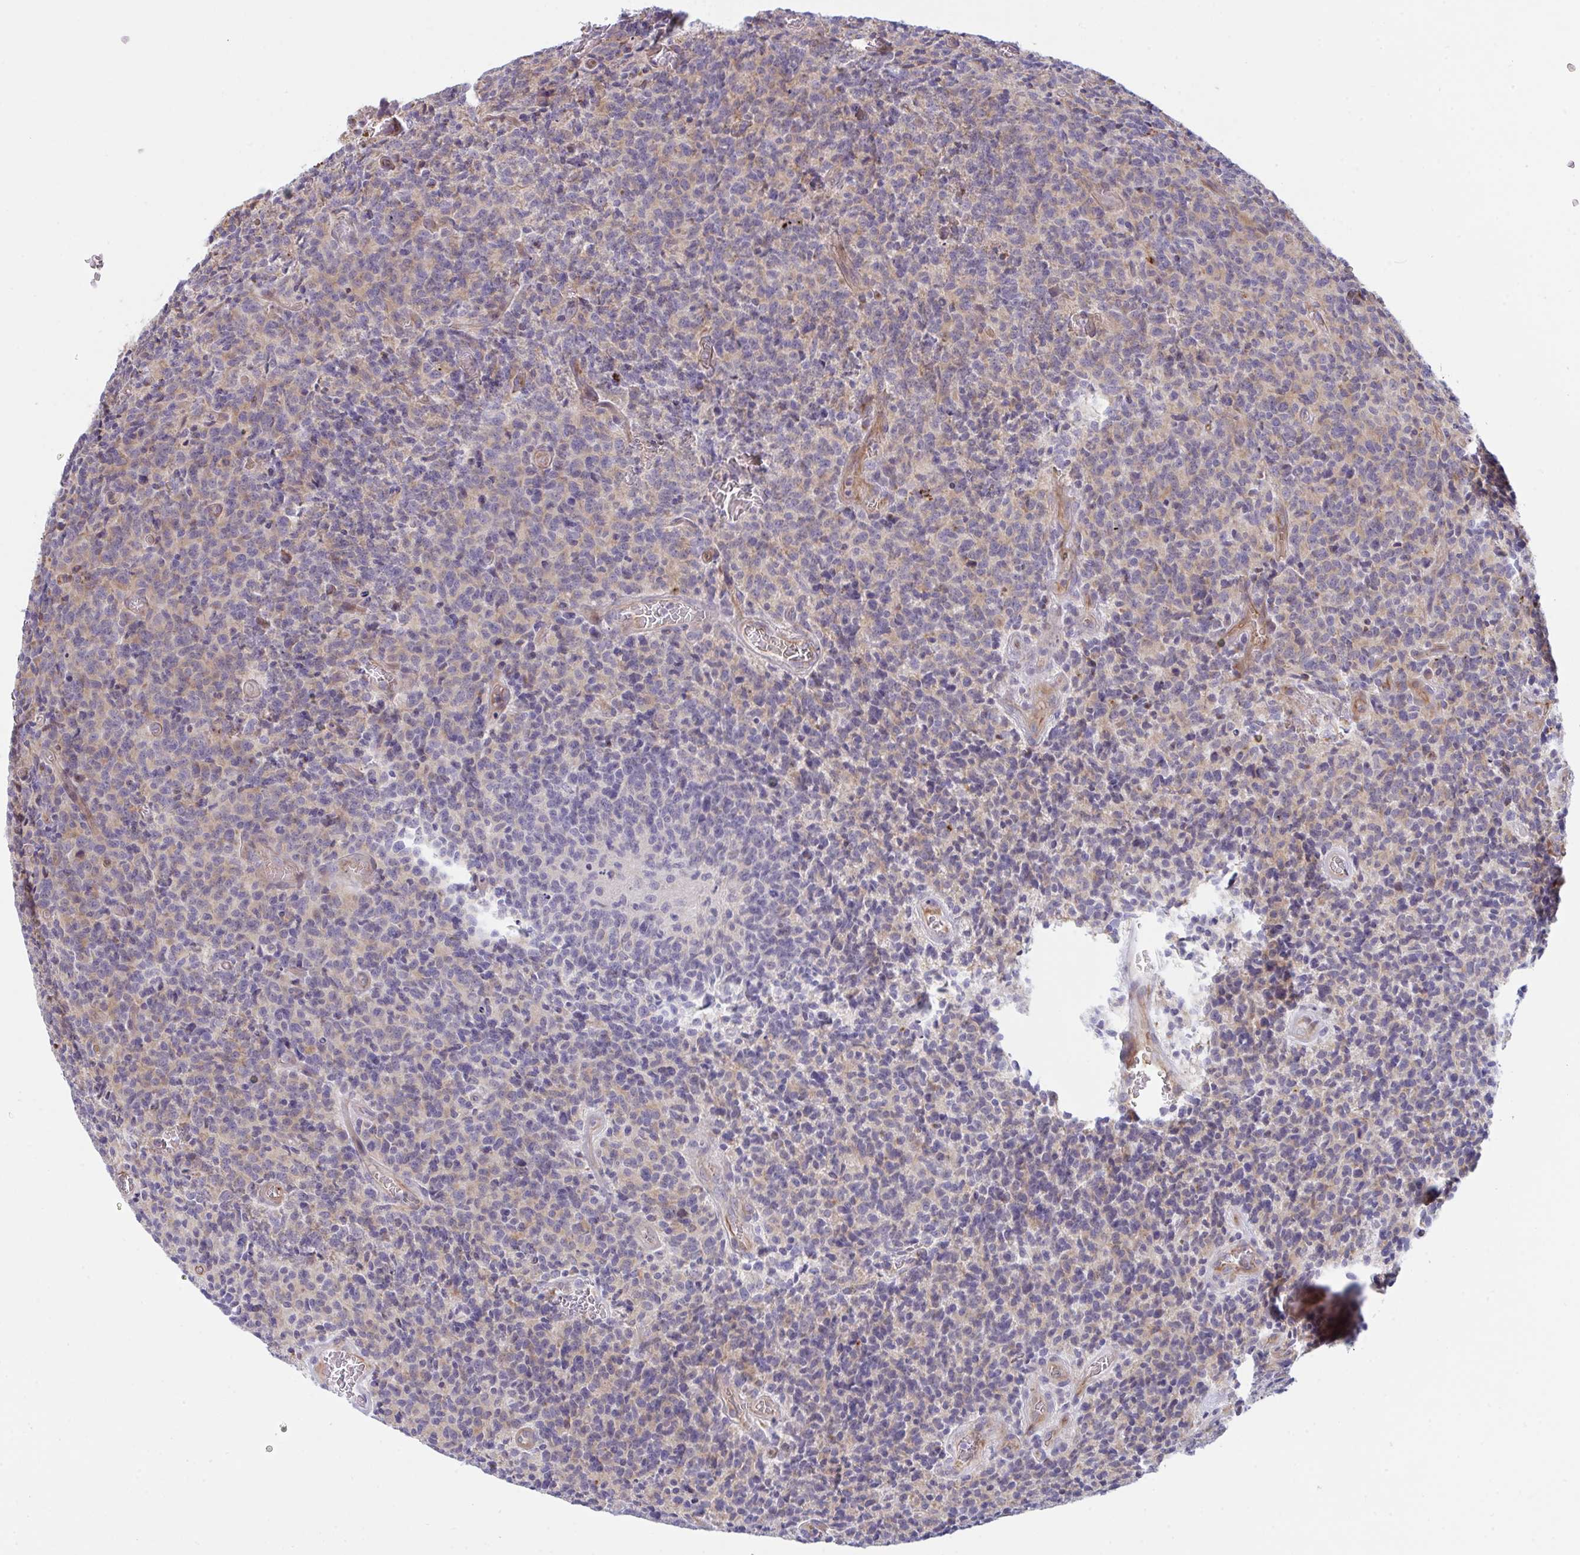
{"staining": {"intensity": "weak", "quantity": "<25%", "location": "cytoplasmic/membranous"}, "tissue": "glioma", "cell_type": "Tumor cells", "image_type": "cancer", "snomed": [{"axis": "morphology", "description": "Glioma, malignant, High grade"}, {"axis": "topography", "description": "Brain"}], "caption": "This is a image of immunohistochemistry staining of malignant glioma (high-grade), which shows no positivity in tumor cells. (DAB (3,3'-diaminobenzidine) immunohistochemistry visualized using brightfield microscopy, high magnification).", "gene": "DCBLD1", "patient": {"sex": "male", "age": 76}}